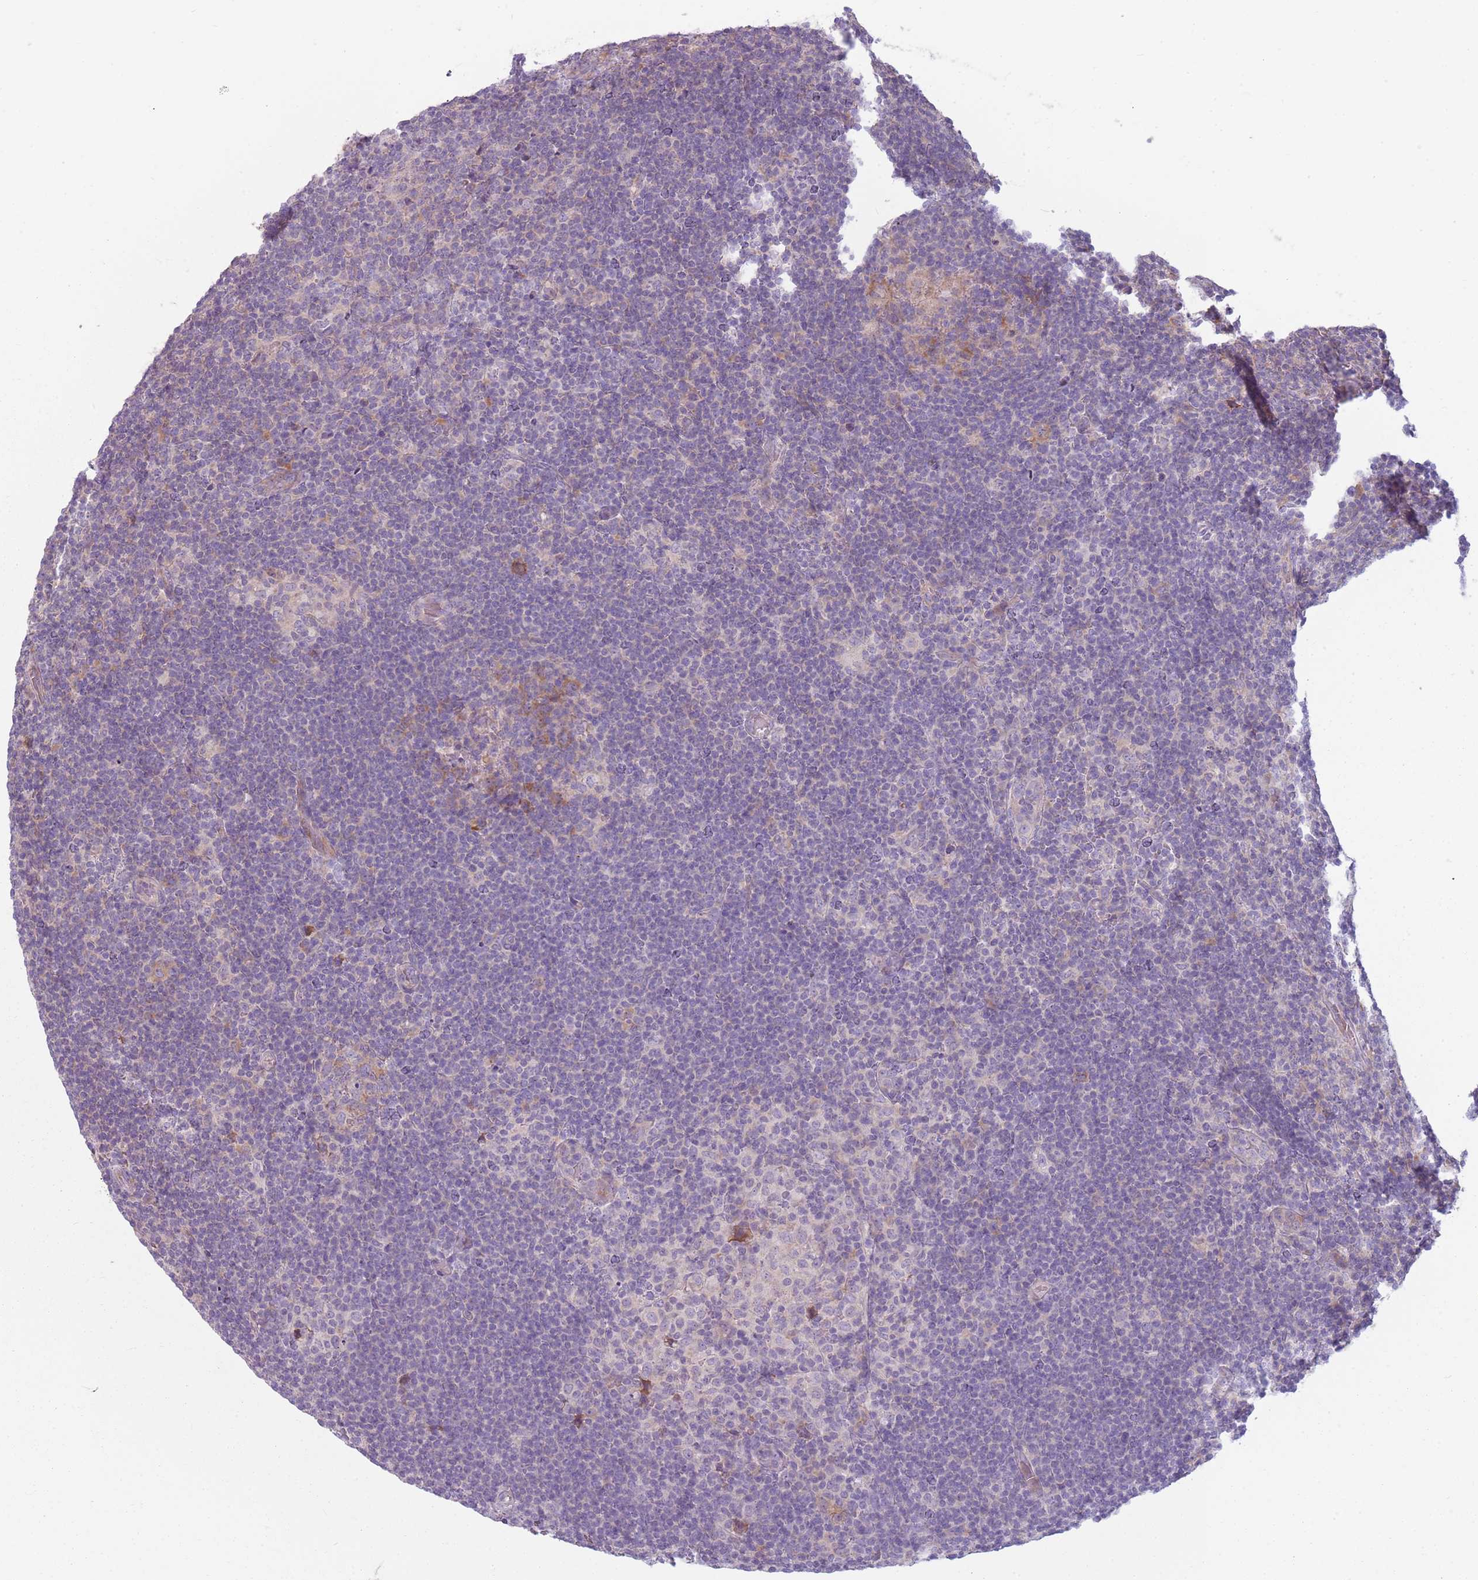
{"staining": {"intensity": "negative", "quantity": "none", "location": "none"}, "tissue": "lymphoma", "cell_type": "Tumor cells", "image_type": "cancer", "snomed": [{"axis": "morphology", "description": "Hodgkin's disease, NOS"}, {"axis": "topography", "description": "Lymph node"}], "caption": "Immunohistochemistry micrograph of neoplastic tissue: human Hodgkin's disease stained with DAB exhibits no significant protein positivity in tumor cells. (Brightfield microscopy of DAB (3,3'-diaminobenzidine) IHC at high magnification).", "gene": "HSPA14", "patient": {"sex": "female", "age": 57}}